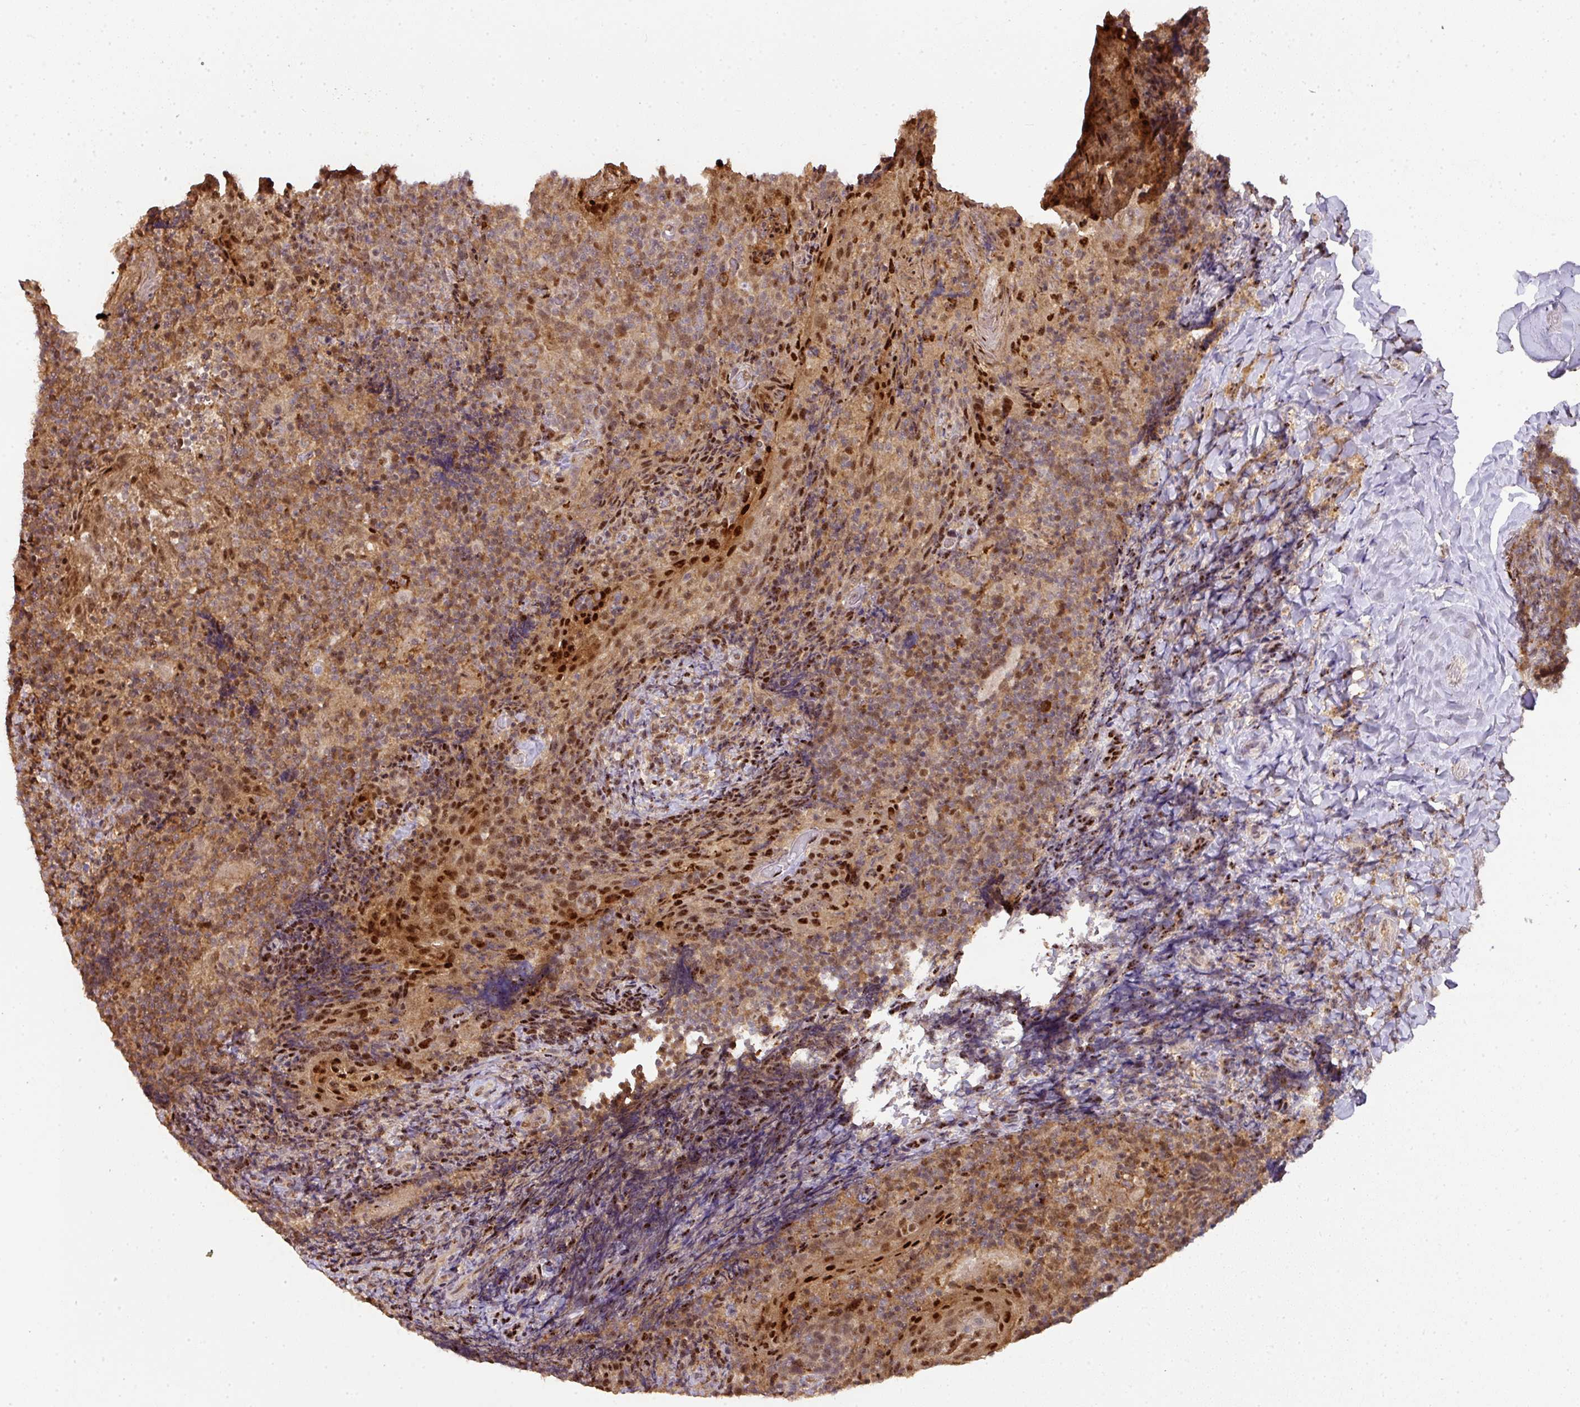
{"staining": {"intensity": "moderate", "quantity": ">75%", "location": "cytoplasmic/membranous,nuclear"}, "tissue": "tonsil", "cell_type": "Germinal center cells", "image_type": "normal", "snomed": [{"axis": "morphology", "description": "Normal tissue, NOS"}, {"axis": "topography", "description": "Tonsil"}], "caption": "Human tonsil stained with a brown dye shows moderate cytoplasmic/membranous,nuclear positive staining in about >75% of germinal center cells.", "gene": "RANBP9", "patient": {"sex": "female", "age": 10}}